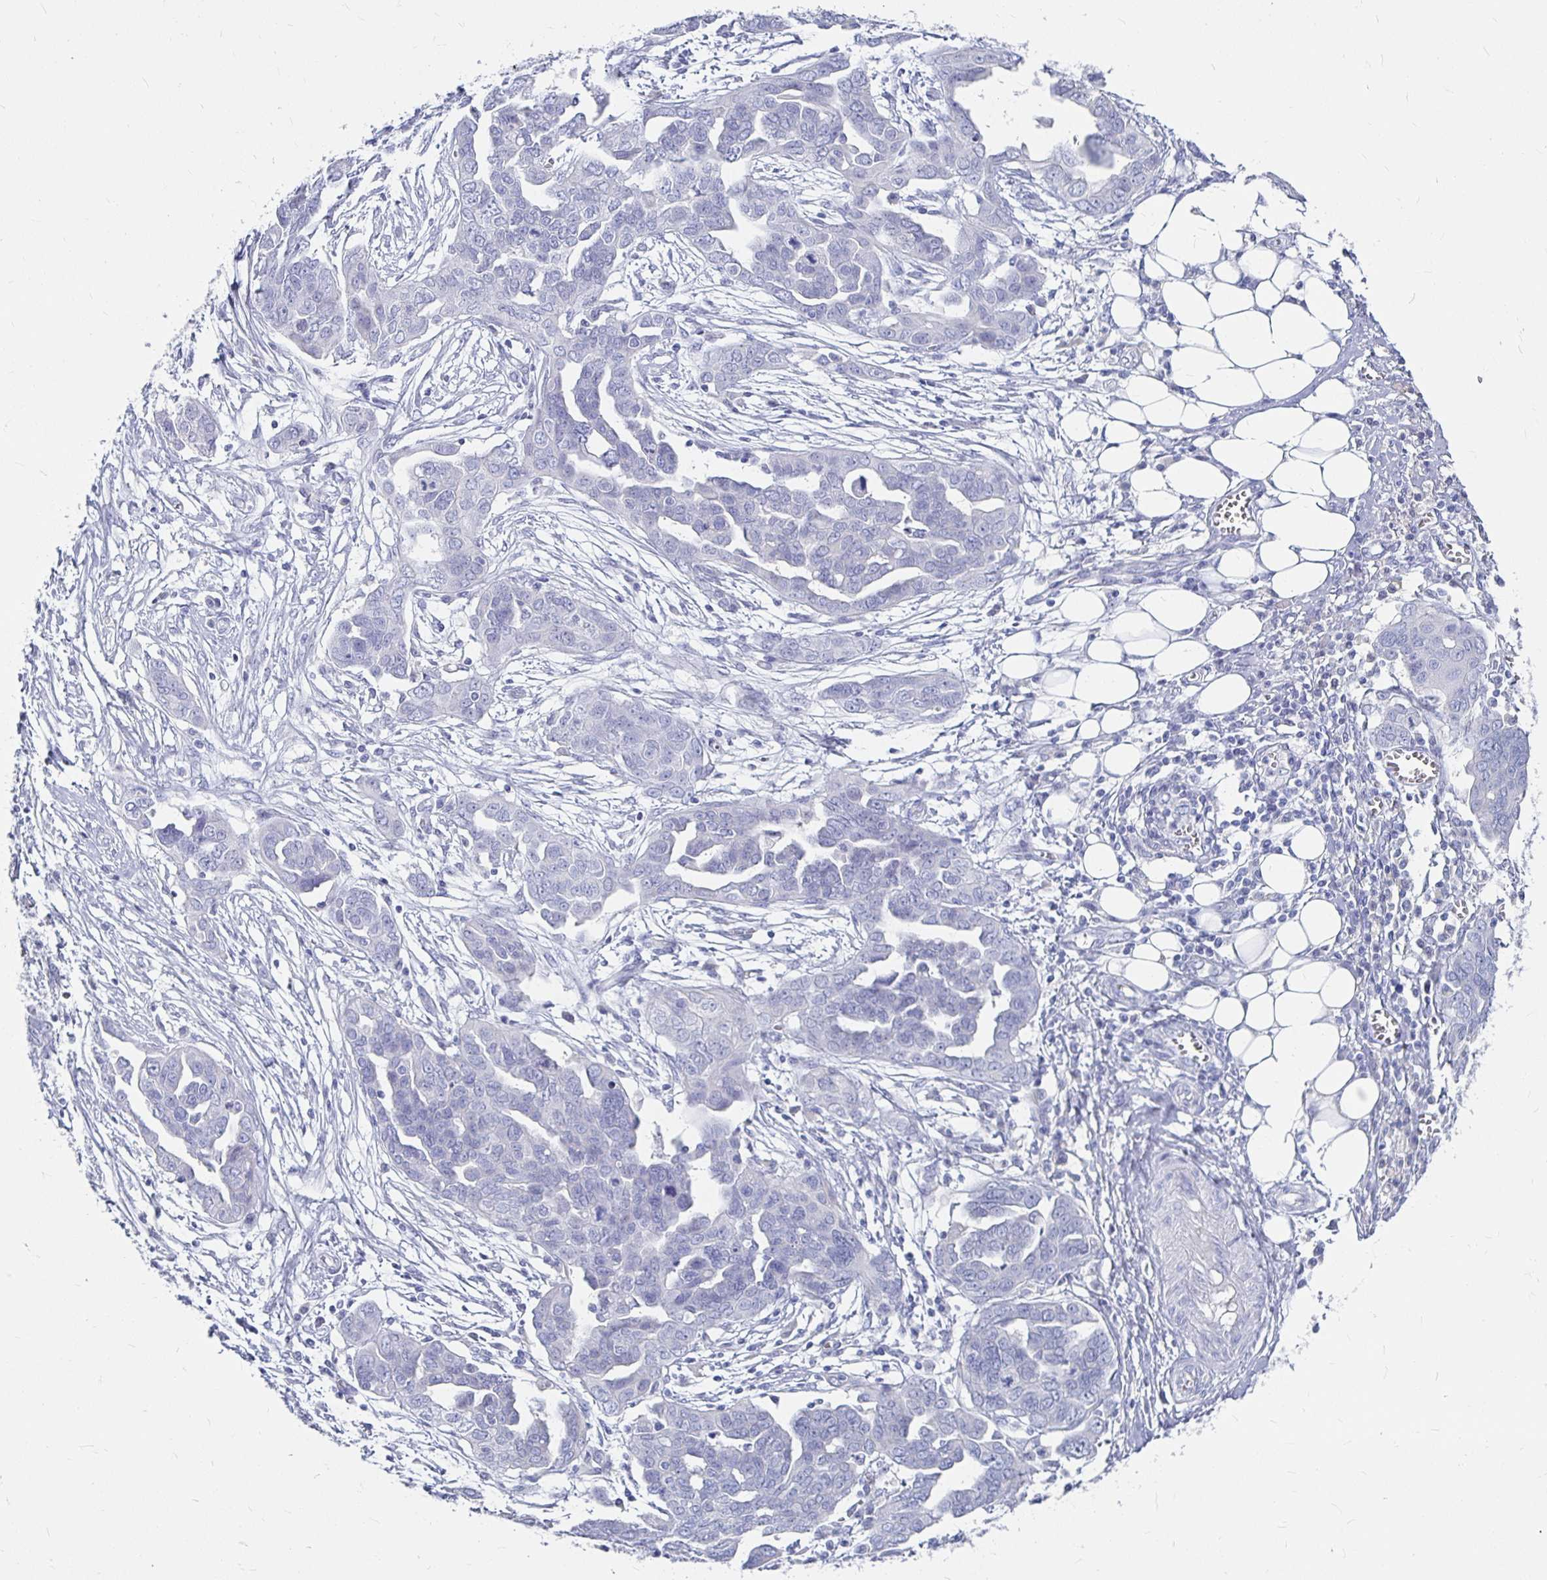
{"staining": {"intensity": "negative", "quantity": "none", "location": "none"}, "tissue": "ovarian cancer", "cell_type": "Tumor cells", "image_type": "cancer", "snomed": [{"axis": "morphology", "description": "Cystadenocarcinoma, serous, NOS"}, {"axis": "topography", "description": "Ovary"}], "caption": "The IHC photomicrograph has no significant positivity in tumor cells of serous cystadenocarcinoma (ovarian) tissue.", "gene": "CA9", "patient": {"sex": "female", "age": 59}}